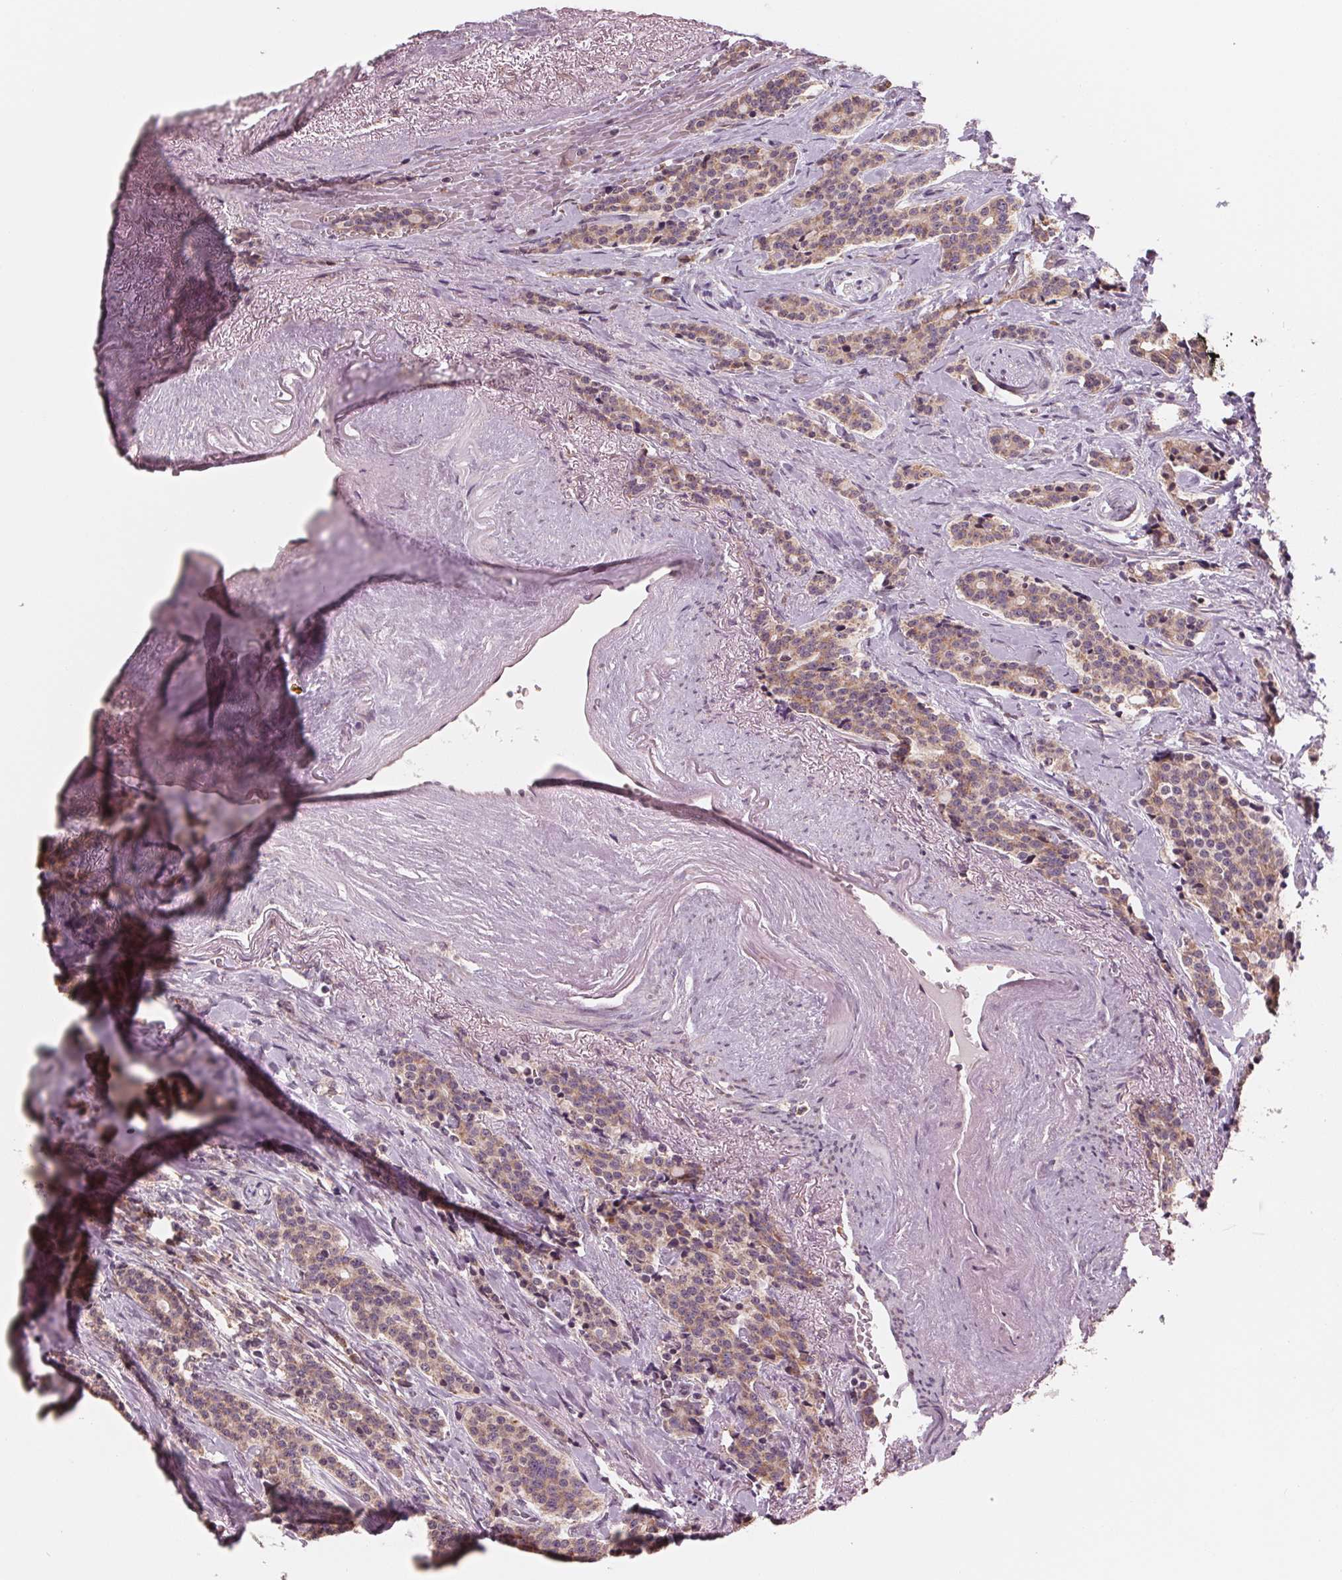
{"staining": {"intensity": "weak", "quantity": ">75%", "location": "cytoplasmic/membranous"}, "tissue": "carcinoid", "cell_type": "Tumor cells", "image_type": "cancer", "snomed": [{"axis": "morphology", "description": "Carcinoid, malignant, NOS"}, {"axis": "topography", "description": "Small intestine"}], "caption": "Tumor cells show weak cytoplasmic/membranous staining in about >75% of cells in carcinoid. The protein is stained brown, and the nuclei are stained in blue (DAB IHC with brightfield microscopy, high magnification).", "gene": "GIGYF2", "patient": {"sex": "female", "age": 73}}